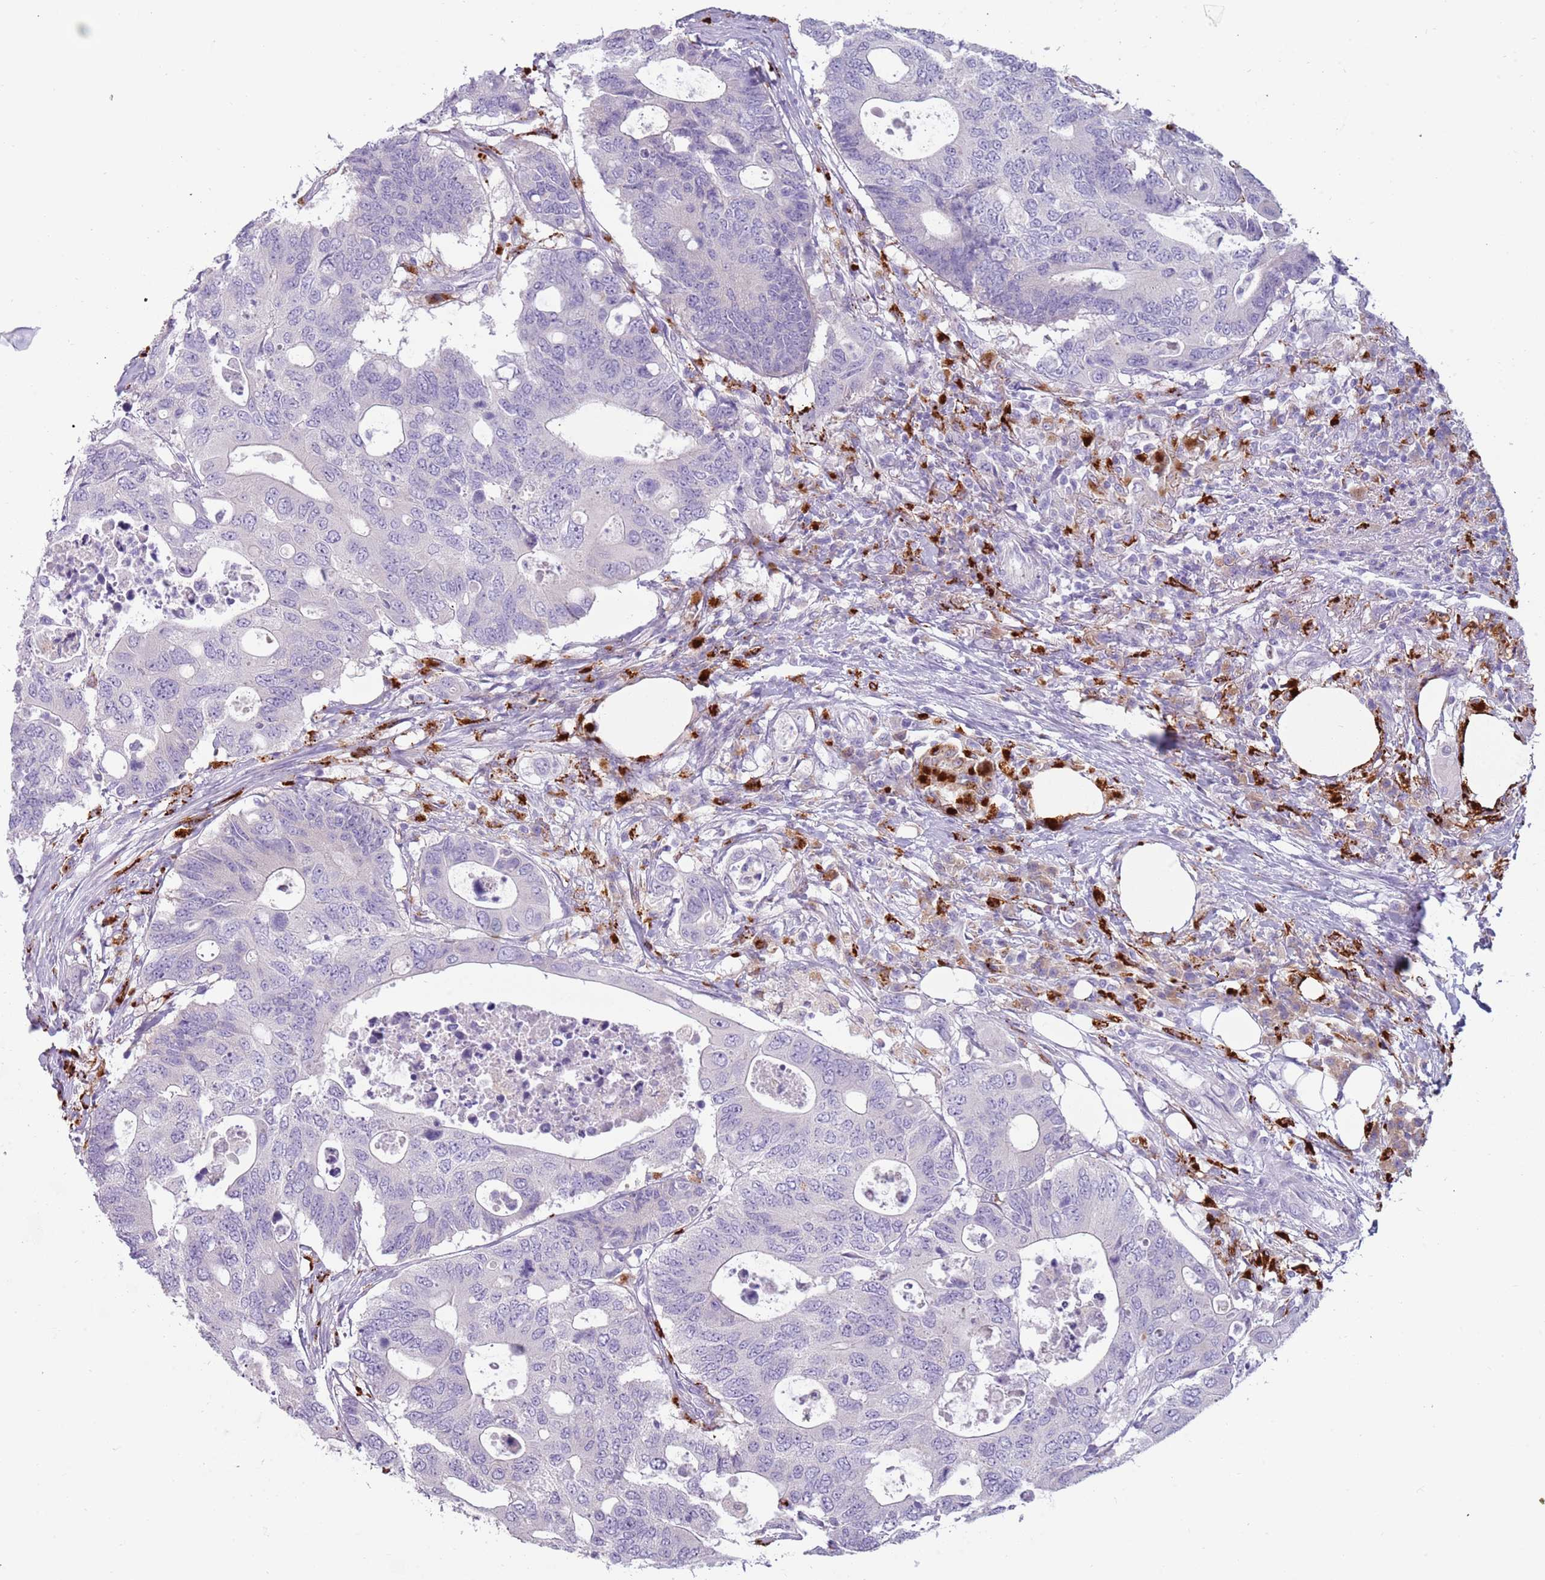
{"staining": {"intensity": "negative", "quantity": "none", "location": "none"}, "tissue": "colorectal cancer", "cell_type": "Tumor cells", "image_type": "cancer", "snomed": [{"axis": "morphology", "description": "Adenocarcinoma, NOS"}, {"axis": "topography", "description": "Colon"}], "caption": "Protein analysis of colorectal adenocarcinoma demonstrates no significant expression in tumor cells.", "gene": "NWD2", "patient": {"sex": "male", "age": 71}}